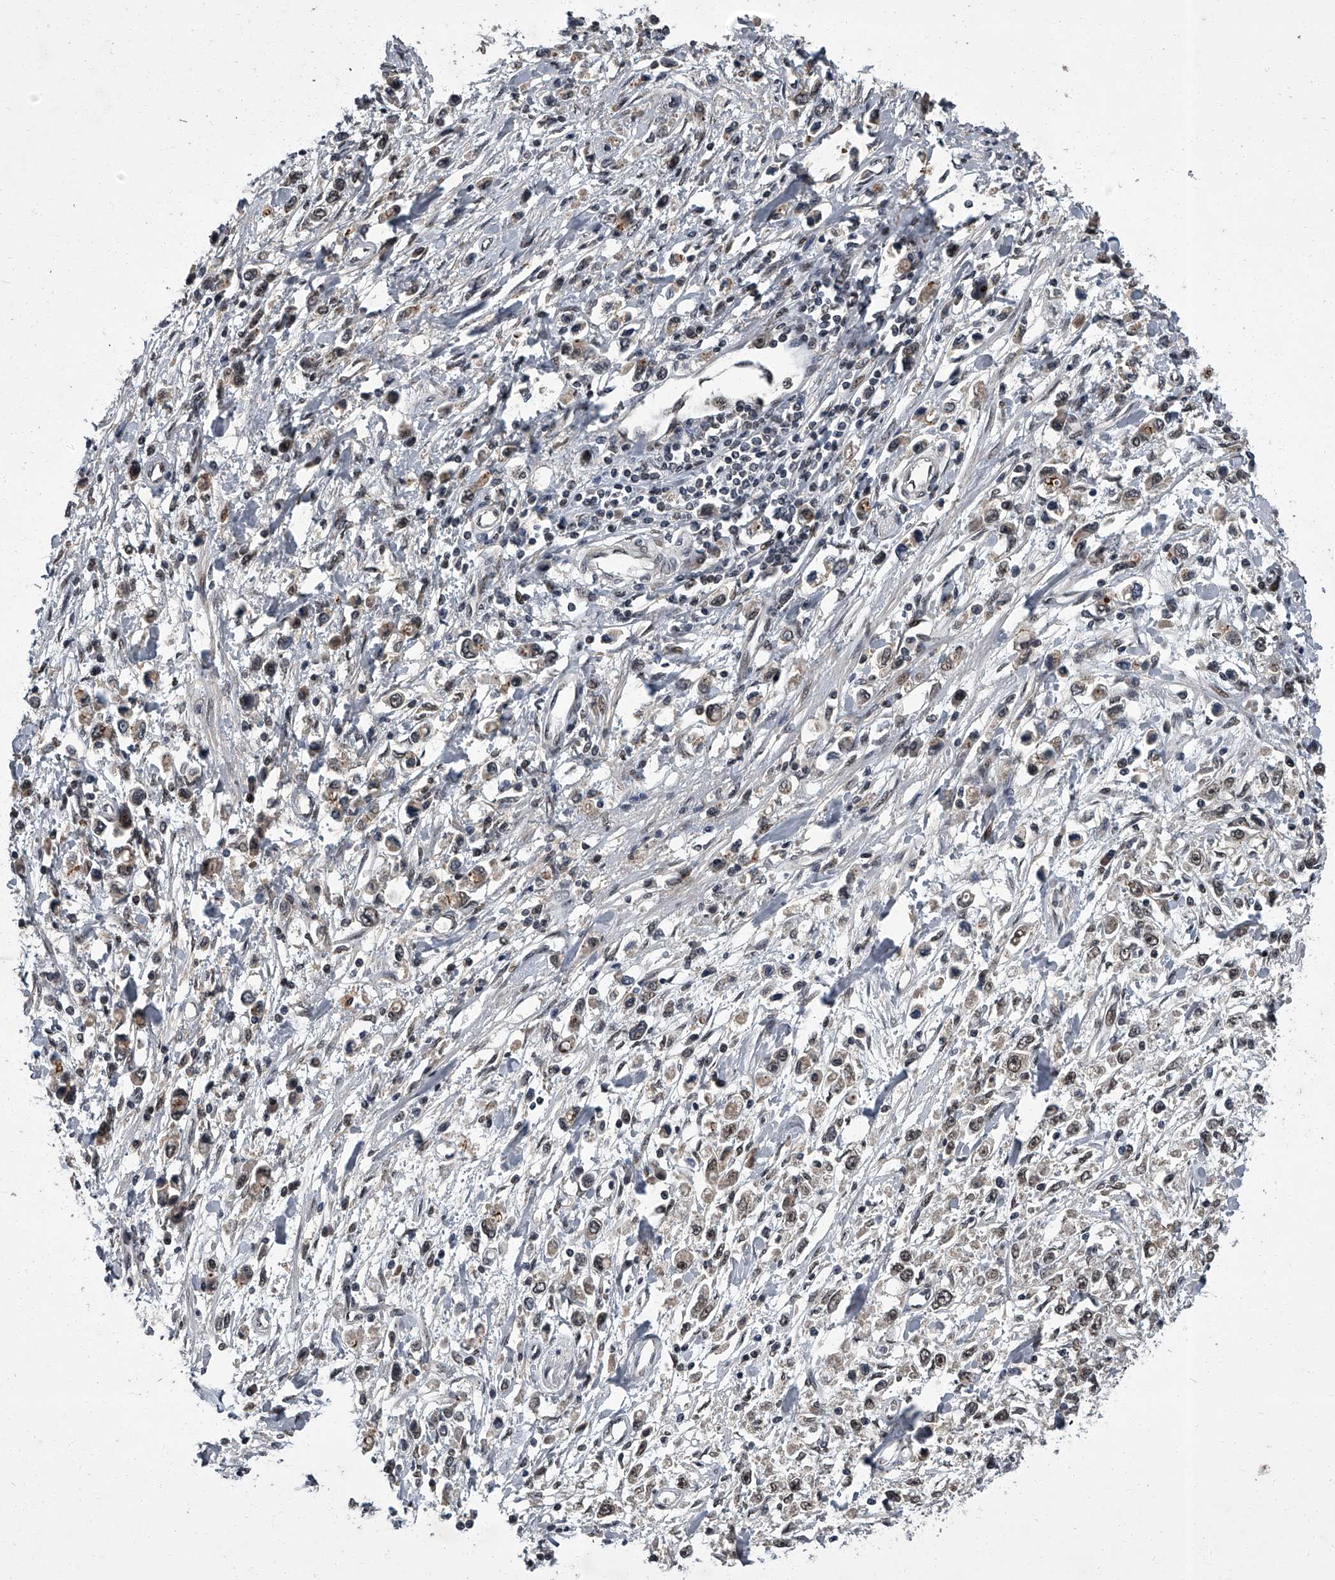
{"staining": {"intensity": "weak", "quantity": ">75%", "location": "nuclear"}, "tissue": "stomach cancer", "cell_type": "Tumor cells", "image_type": "cancer", "snomed": [{"axis": "morphology", "description": "Adenocarcinoma, NOS"}, {"axis": "topography", "description": "Stomach"}], "caption": "An image of human stomach adenocarcinoma stained for a protein demonstrates weak nuclear brown staining in tumor cells. (Stains: DAB in brown, nuclei in blue, Microscopy: brightfield microscopy at high magnification).", "gene": "ZNF518B", "patient": {"sex": "female", "age": 59}}